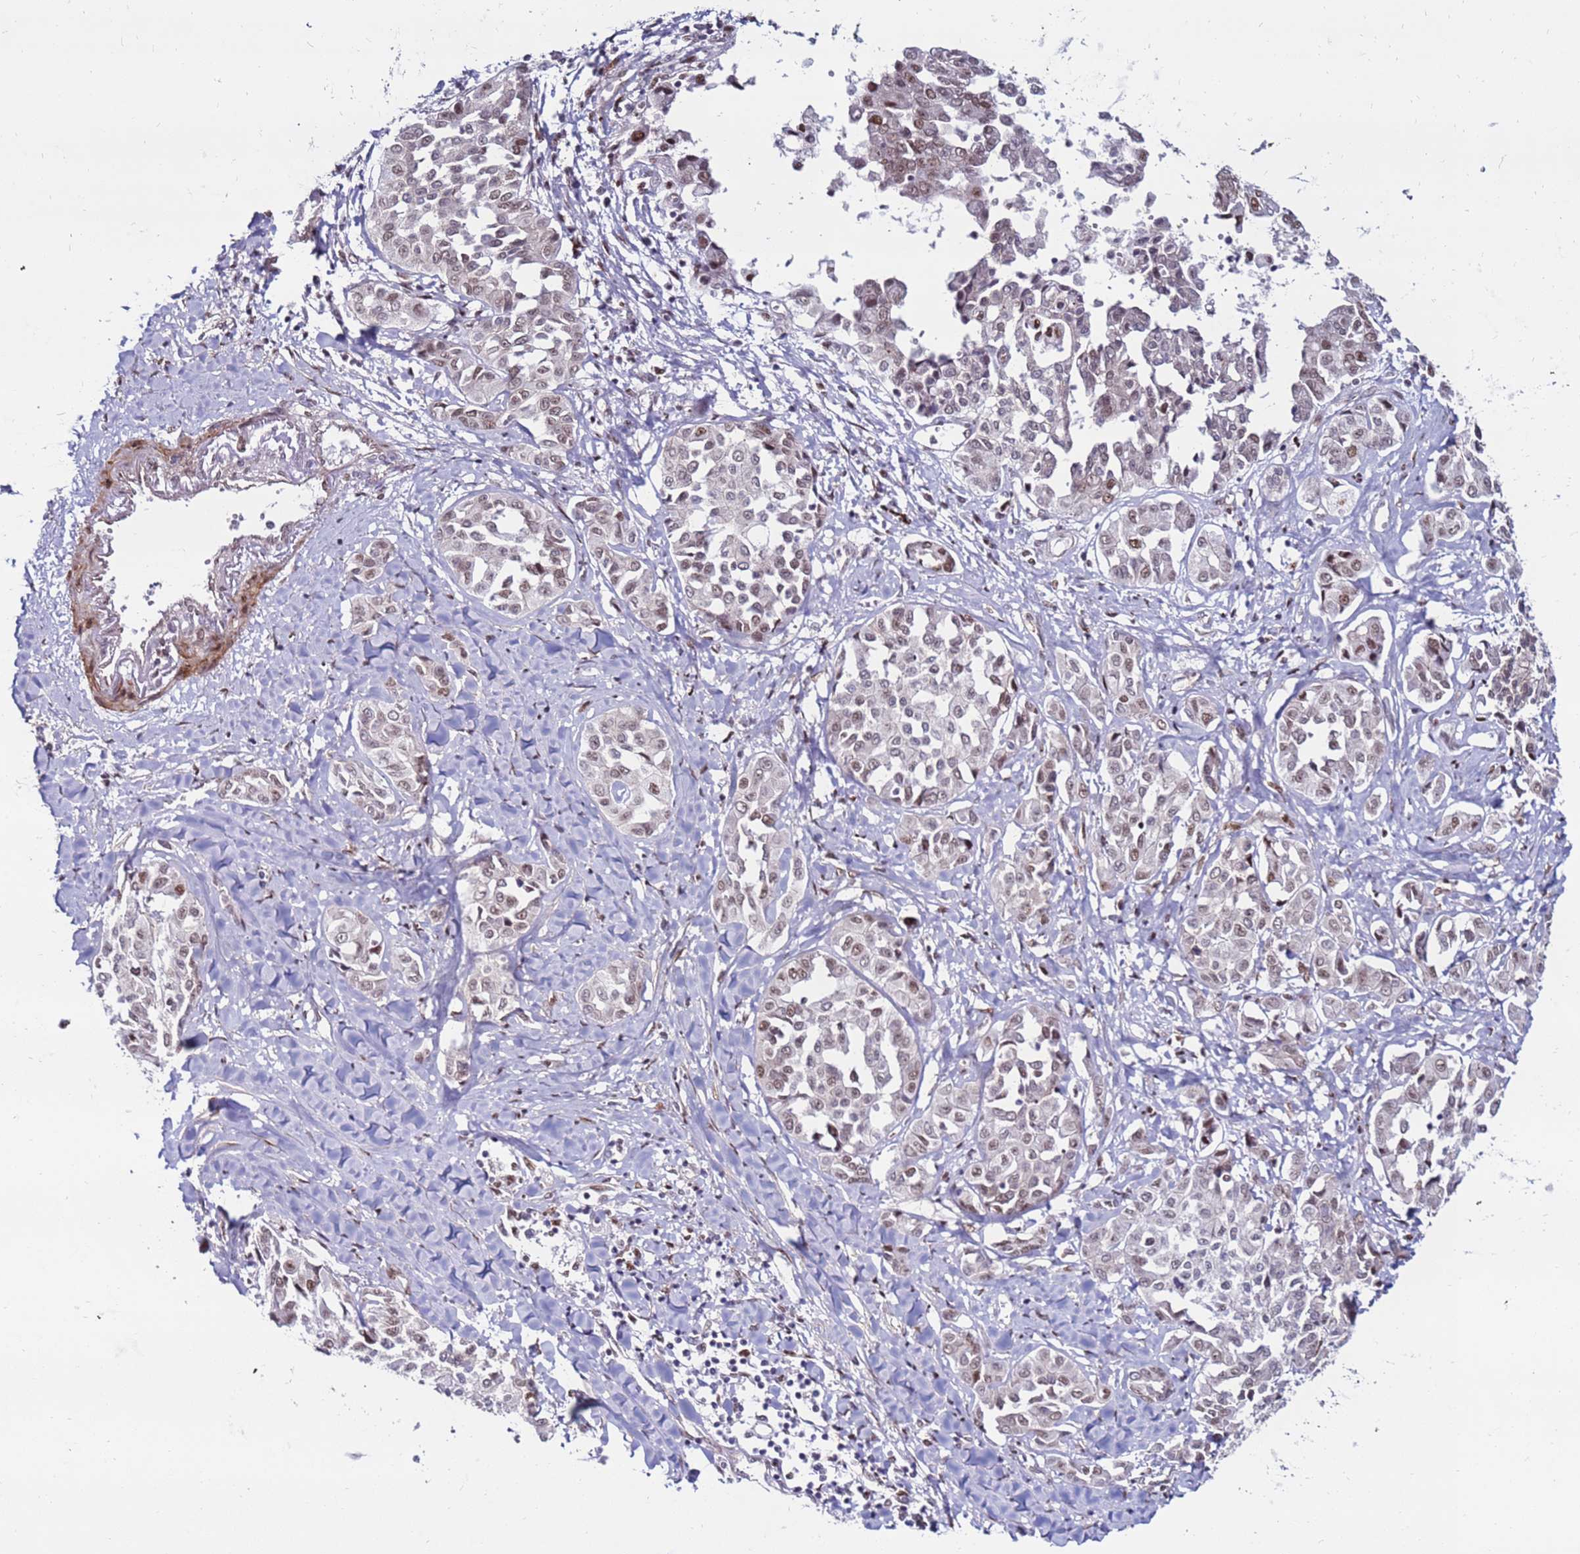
{"staining": {"intensity": "weak", "quantity": "25%-75%", "location": "nuclear"}, "tissue": "liver cancer", "cell_type": "Tumor cells", "image_type": "cancer", "snomed": [{"axis": "morphology", "description": "Cholangiocarcinoma"}, {"axis": "topography", "description": "Liver"}], "caption": "The immunohistochemical stain shows weak nuclear staining in tumor cells of liver cancer (cholangiocarcinoma) tissue. (IHC, brightfield microscopy, high magnification).", "gene": "KPNA4", "patient": {"sex": "female", "age": 77}}